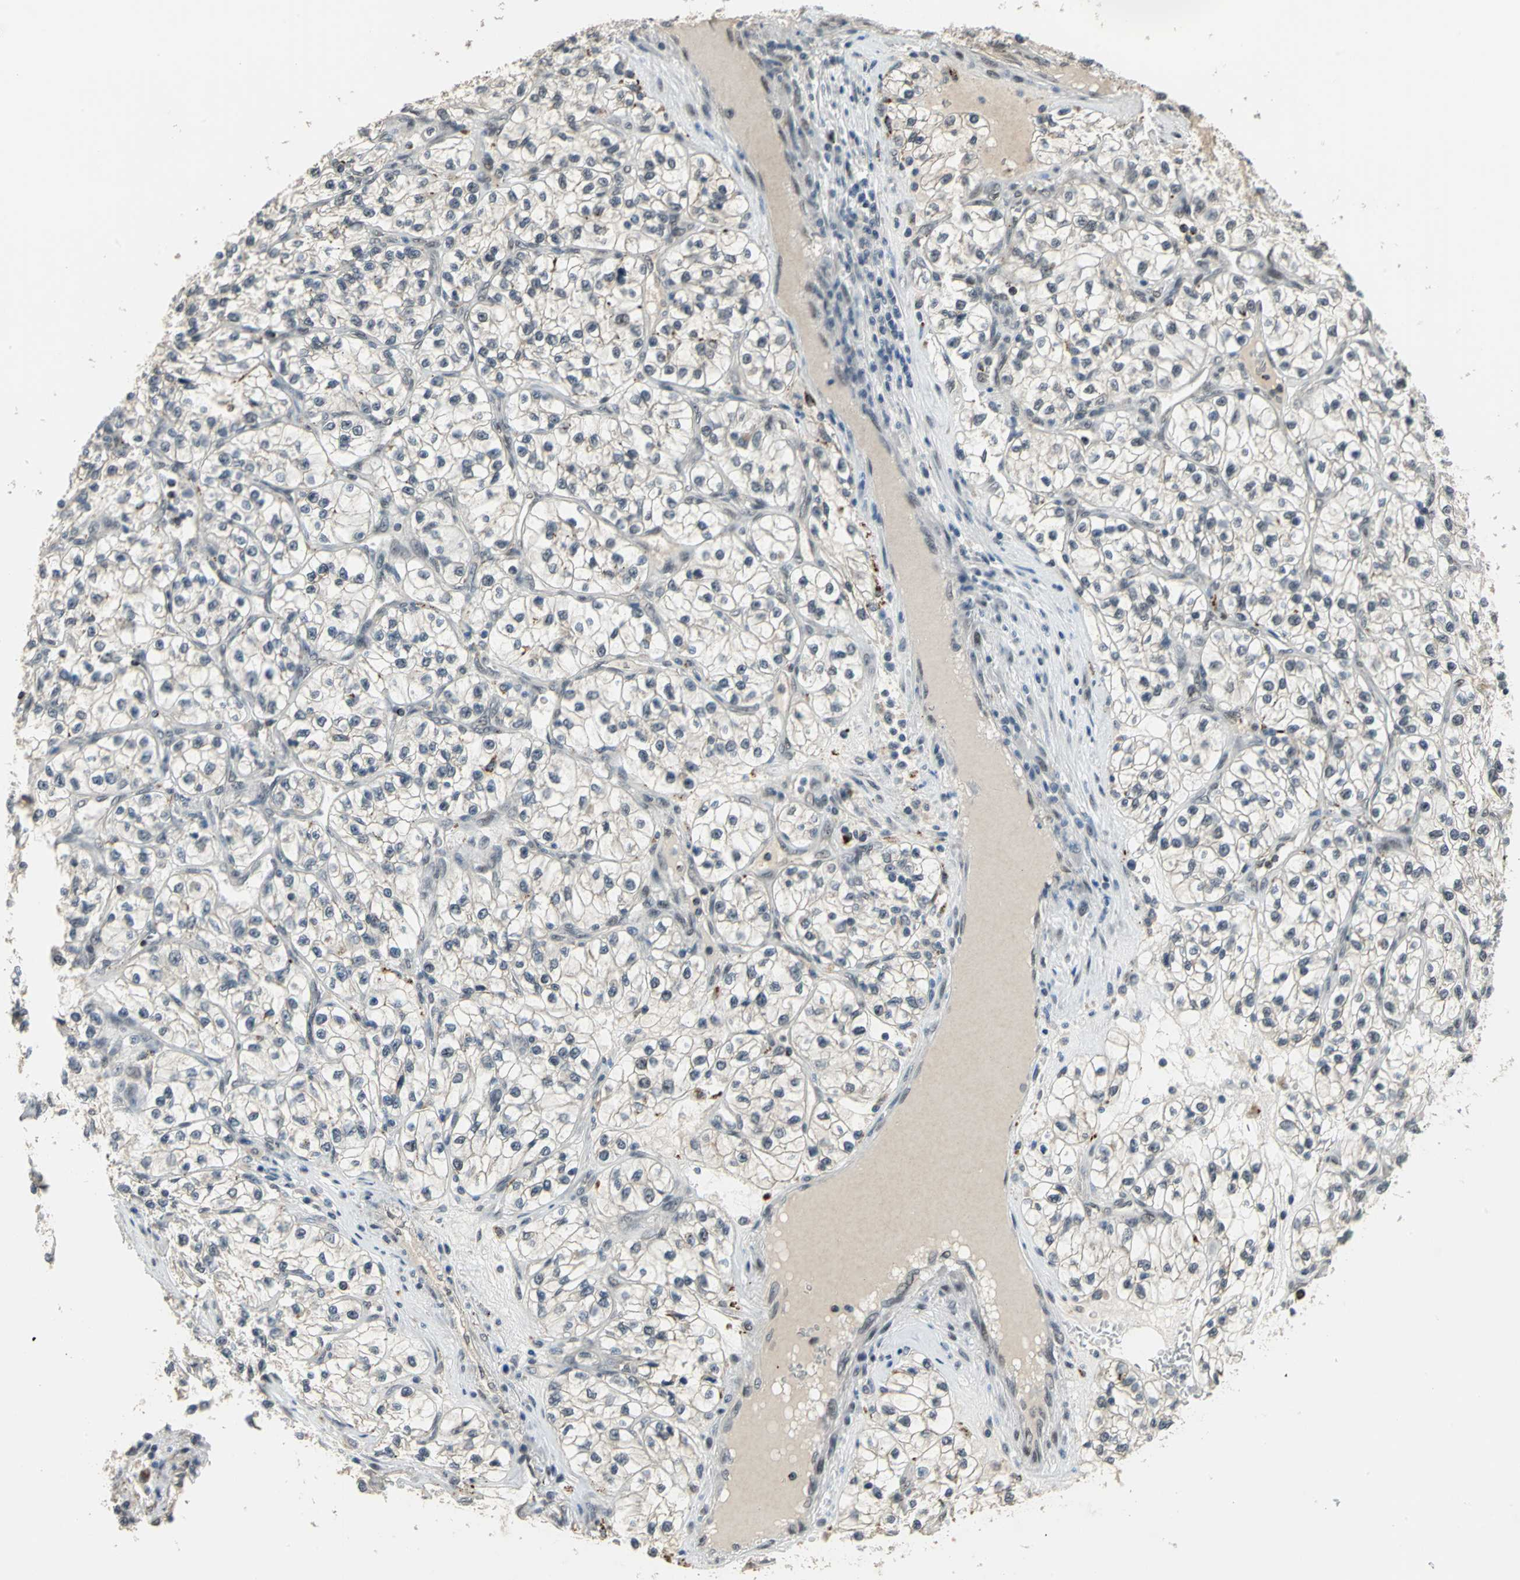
{"staining": {"intensity": "negative", "quantity": "none", "location": "none"}, "tissue": "renal cancer", "cell_type": "Tumor cells", "image_type": "cancer", "snomed": [{"axis": "morphology", "description": "Adenocarcinoma, NOS"}, {"axis": "topography", "description": "Kidney"}], "caption": "A photomicrograph of renal cancer stained for a protein reveals no brown staining in tumor cells.", "gene": "ELF2", "patient": {"sex": "female", "age": 57}}